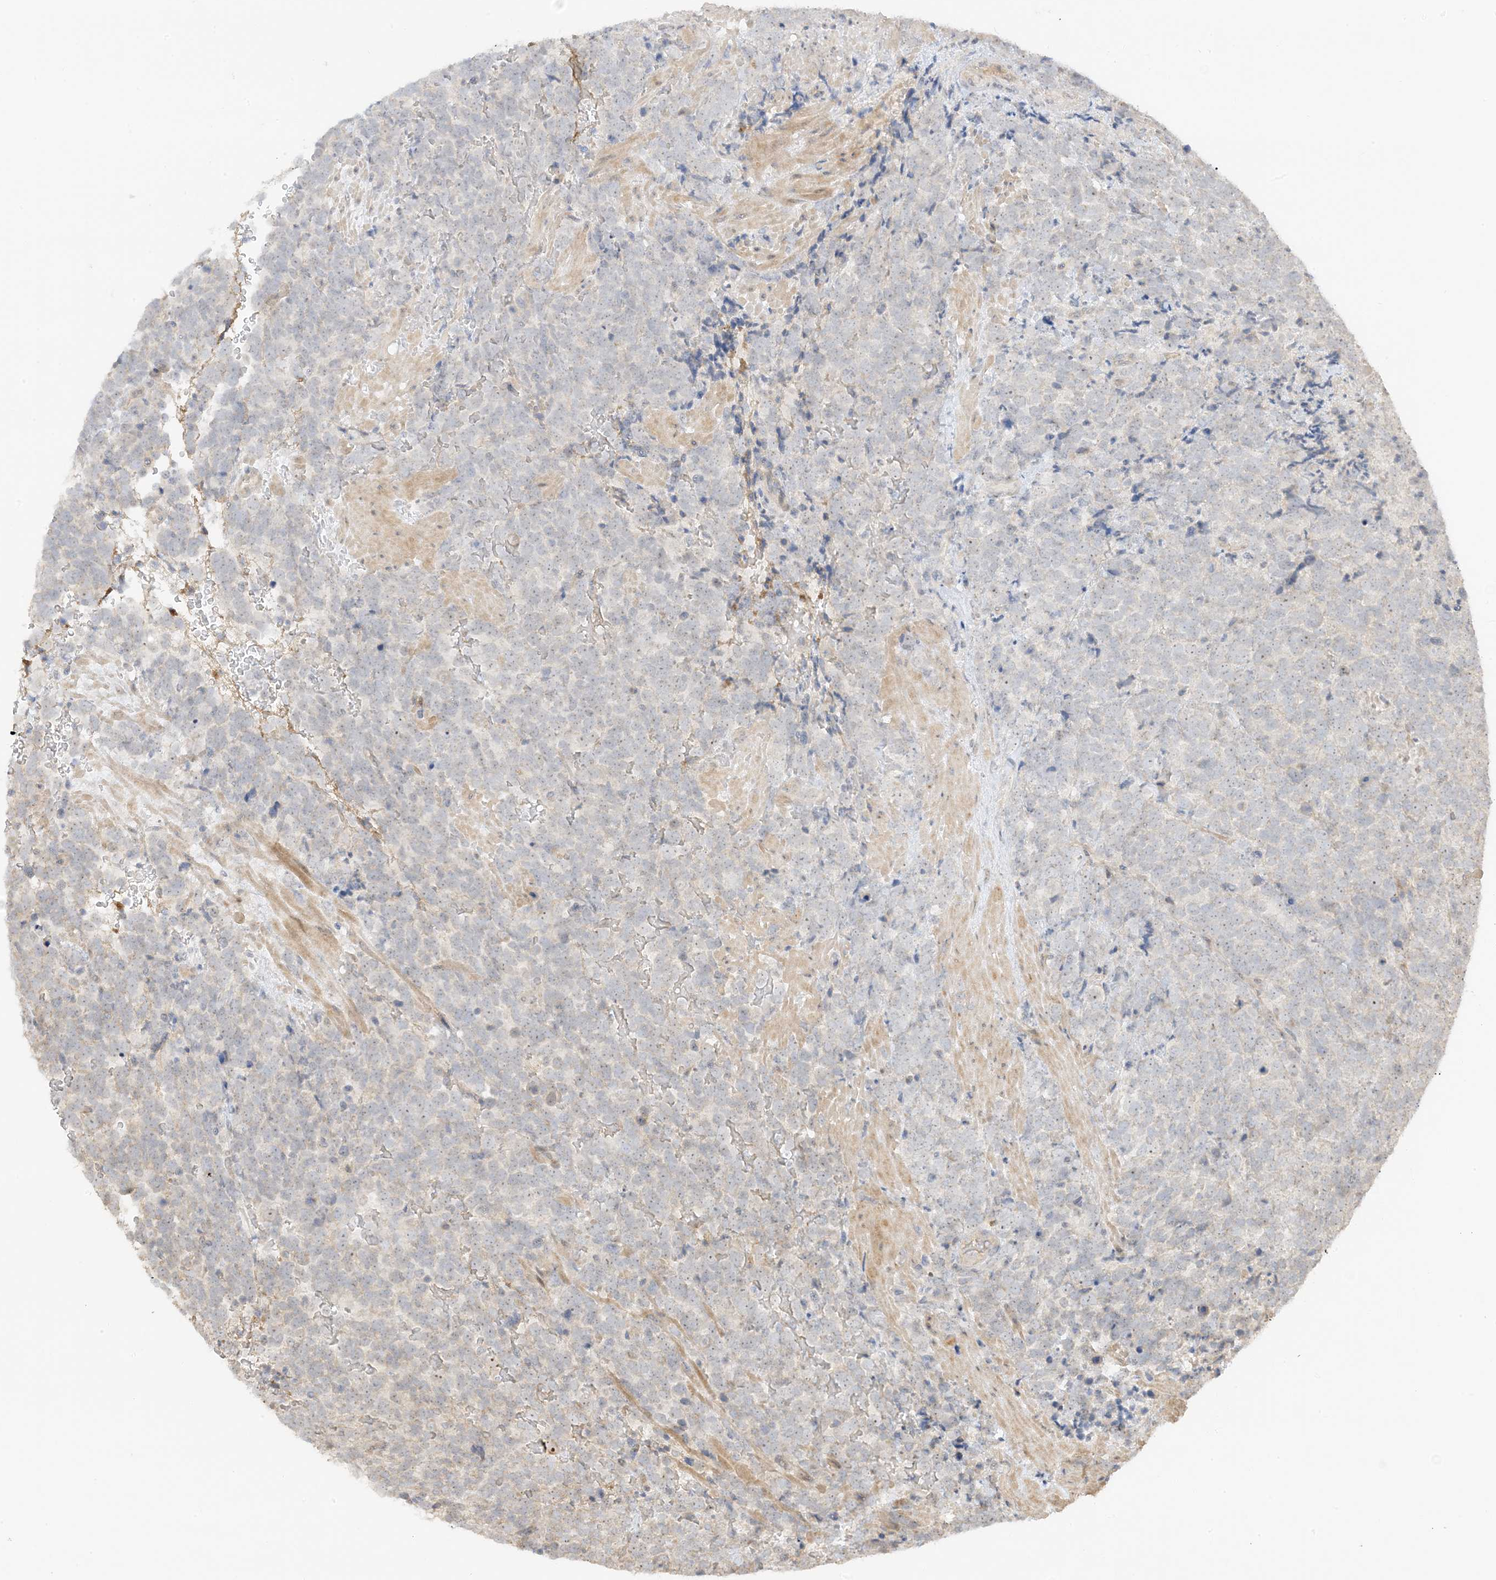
{"staining": {"intensity": "negative", "quantity": "none", "location": "none"}, "tissue": "urothelial cancer", "cell_type": "Tumor cells", "image_type": "cancer", "snomed": [{"axis": "morphology", "description": "Urothelial carcinoma, High grade"}, {"axis": "topography", "description": "Urinary bladder"}], "caption": "This is an immunohistochemistry photomicrograph of urothelial cancer. There is no staining in tumor cells.", "gene": "ETAA1", "patient": {"sex": "female", "age": 82}}